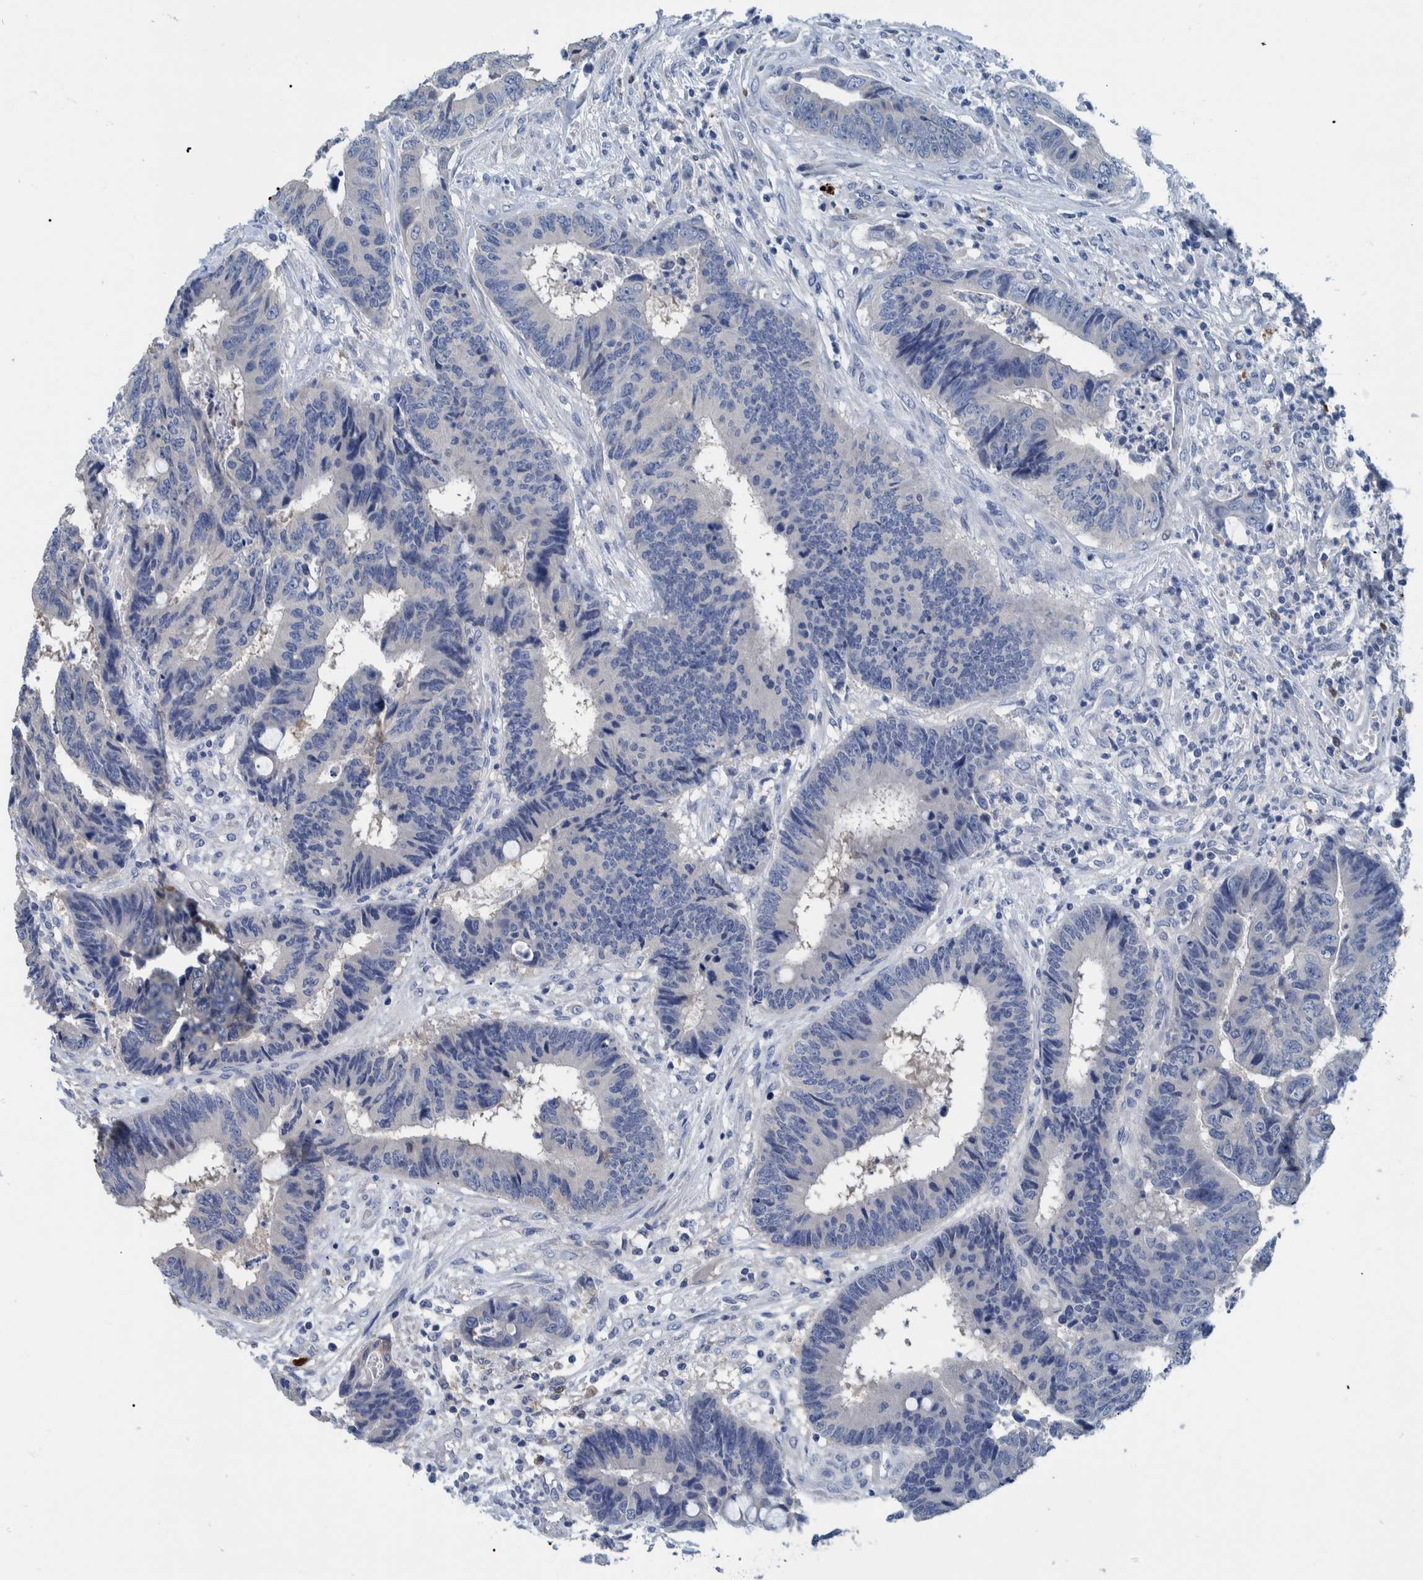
{"staining": {"intensity": "negative", "quantity": "none", "location": "none"}, "tissue": "colorectal cancer", "cell_type": "Tumor cells", "image_type": "cancer", "snomed": [{"axis": "morphology", "description": "Adenocarcinoma, NOS"}, {"axis": "topography", "description": "Rectum"}], "caption": "There is no significant expression in tumor cells of colorectal cancer.", "gene": "IDO1", "patient": {"sex": "male", "age": 84}}